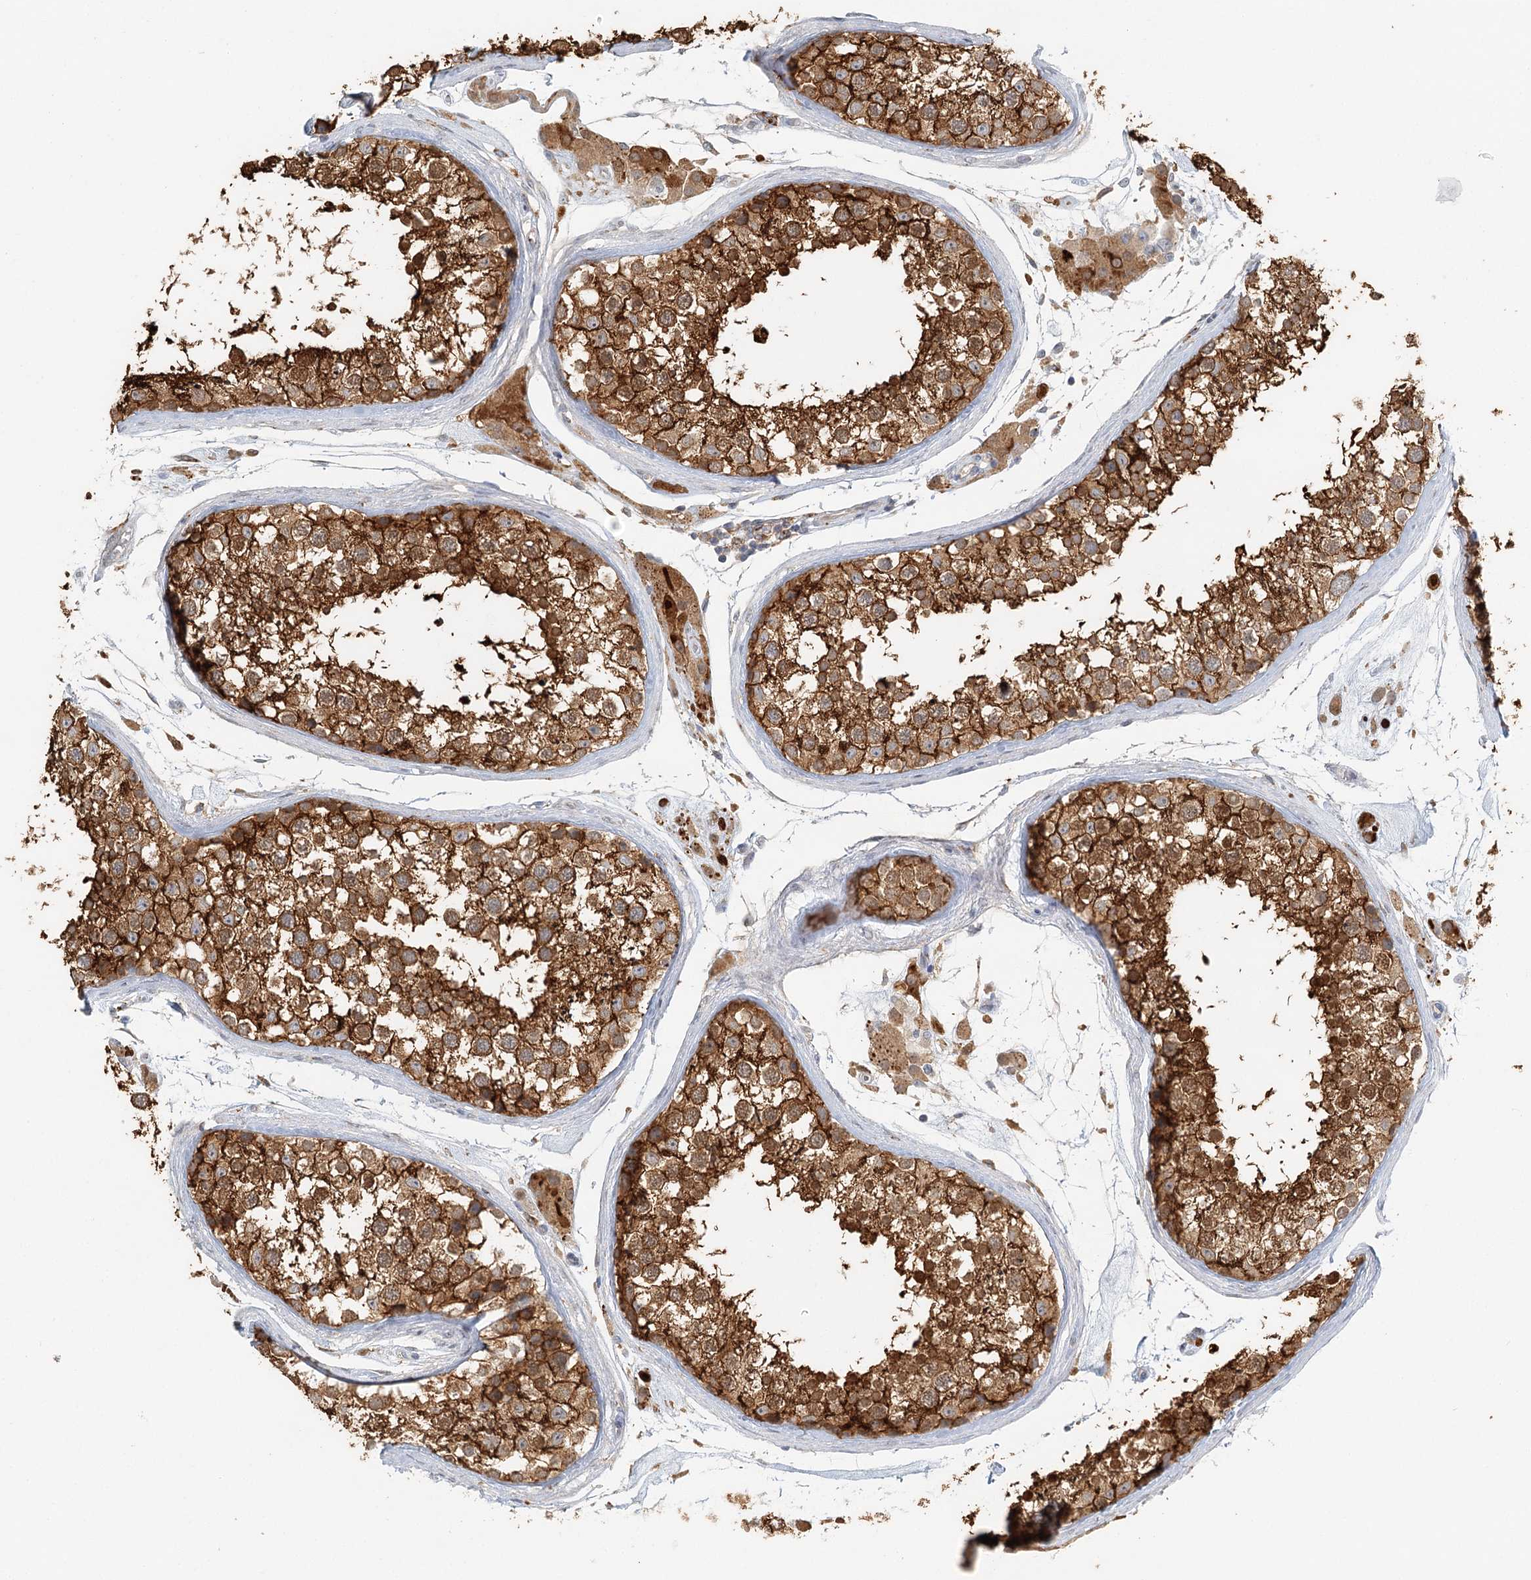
{"staining": {"intensity": "strong", "quantity": ">75%", "location": "cytoplasmic/membranous"}, "tissue": "testis", "cell_type": "Cells in seminiferous ducts", "image_type": "normal", "snomed": [{"axis": "morphology", "description": "Normal tissue, NOS"}, {"axis": "topography", "description": "Testis"}], "caption": "Approximately >75% of cells in seminiferous ducts in unremarkable human testis display strong cytoplasmic/membranous protein positivity as visualized by brown immunohistochemical staining.", "gene": "VSIG1", "patient": {"sex": "male", "age": 46}}